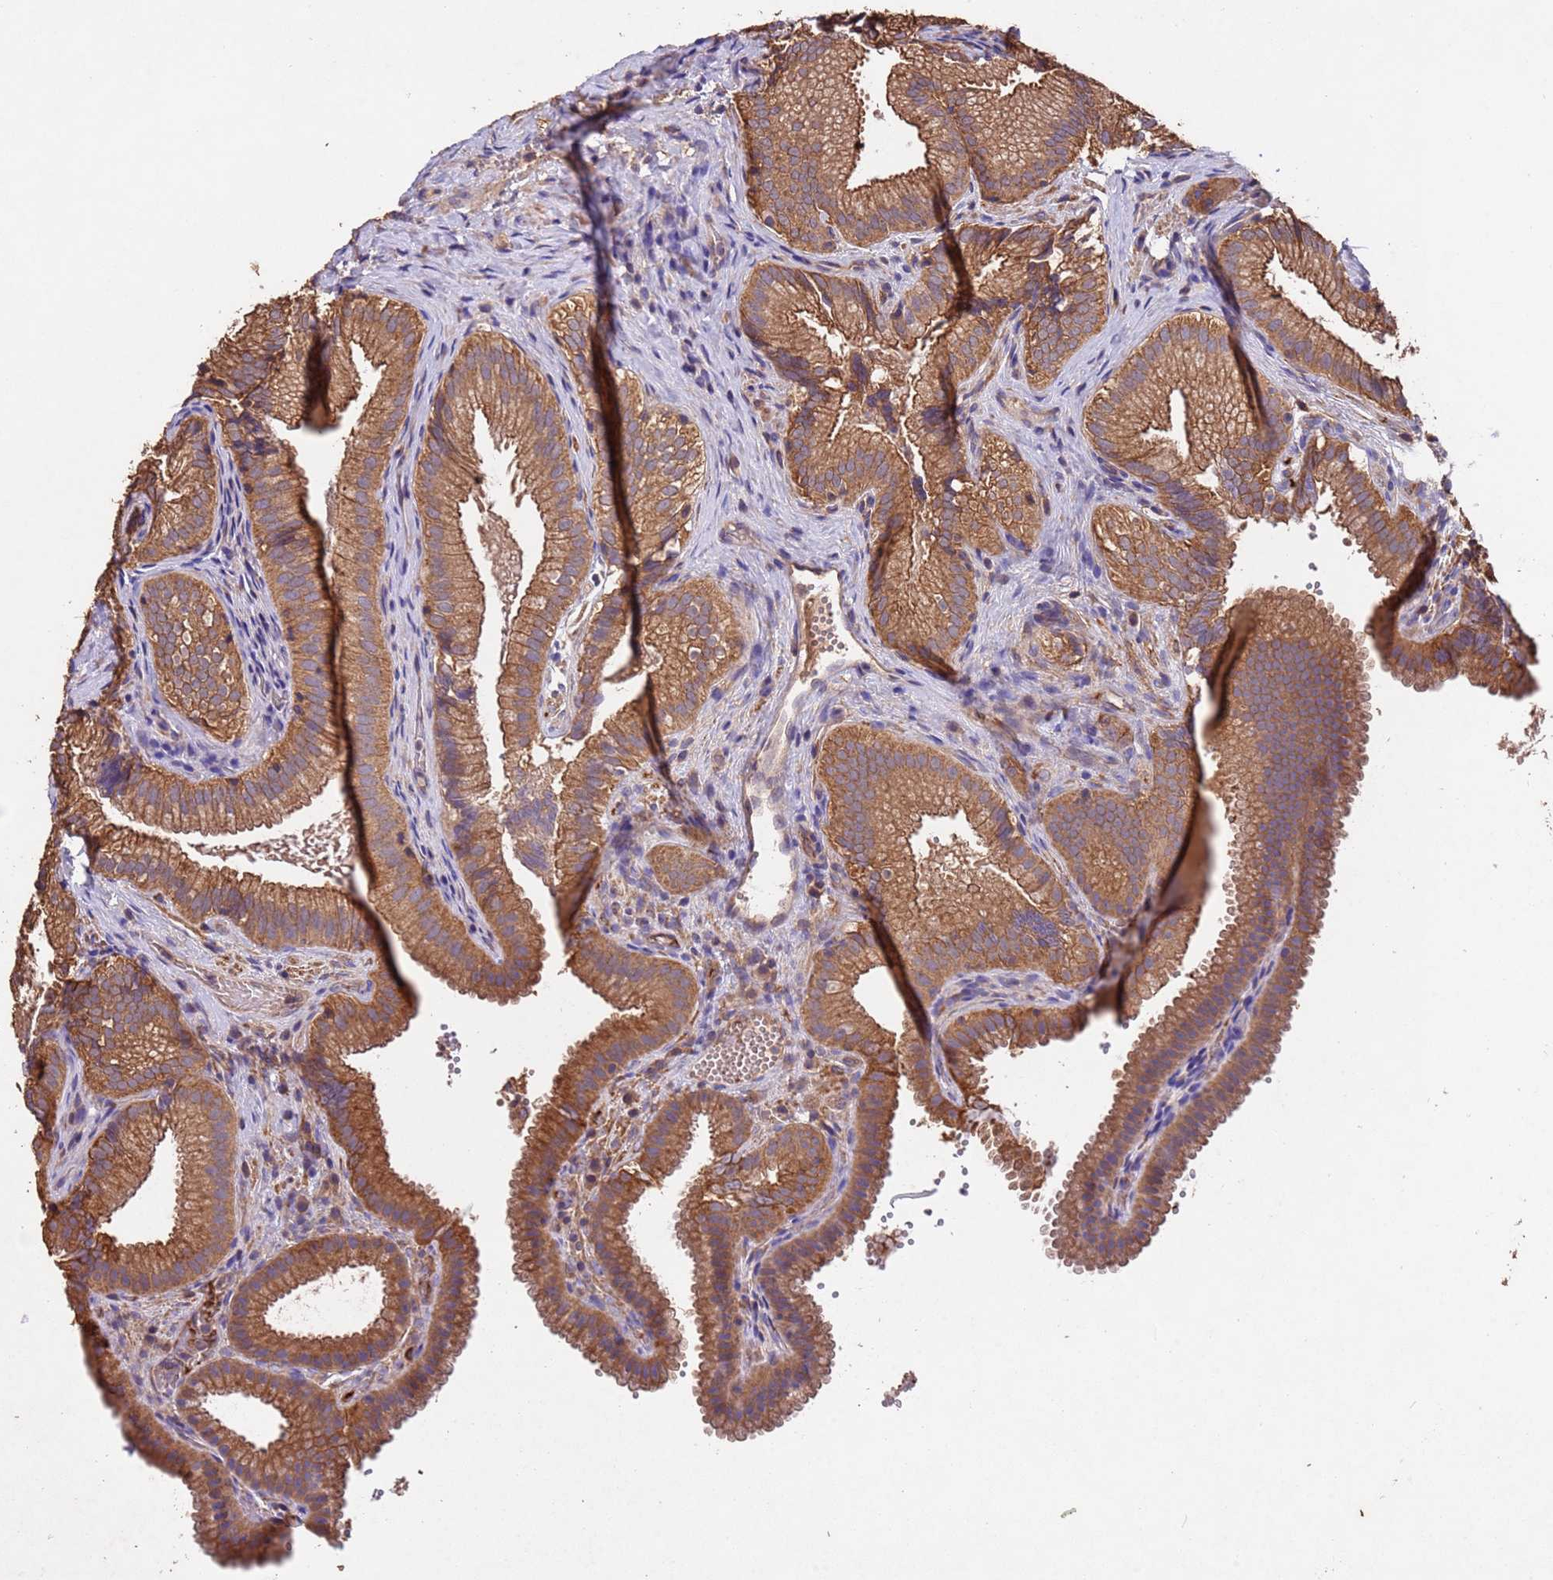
{"staining": {"intensity": "moderate", "quantity": ">75%", "location": "cytoplasmic/membranous"}, "tissue": "gallbladder", "cell_type": "Glandular cells", "image_type": "normal", "snomed": [{"axis": "morphology", "description": "Normal tissue, NOS"}, {"axis": "topography", "description": "Gallbladder"}], "caption": "The photomicrograph demonstrates a brown stain indicating the presence of a protein in the cytoplasmic/membranous of glandular cells in gallbladder.", "gene": "MTX3", "patient": {"sex": "female", "age": 30}}